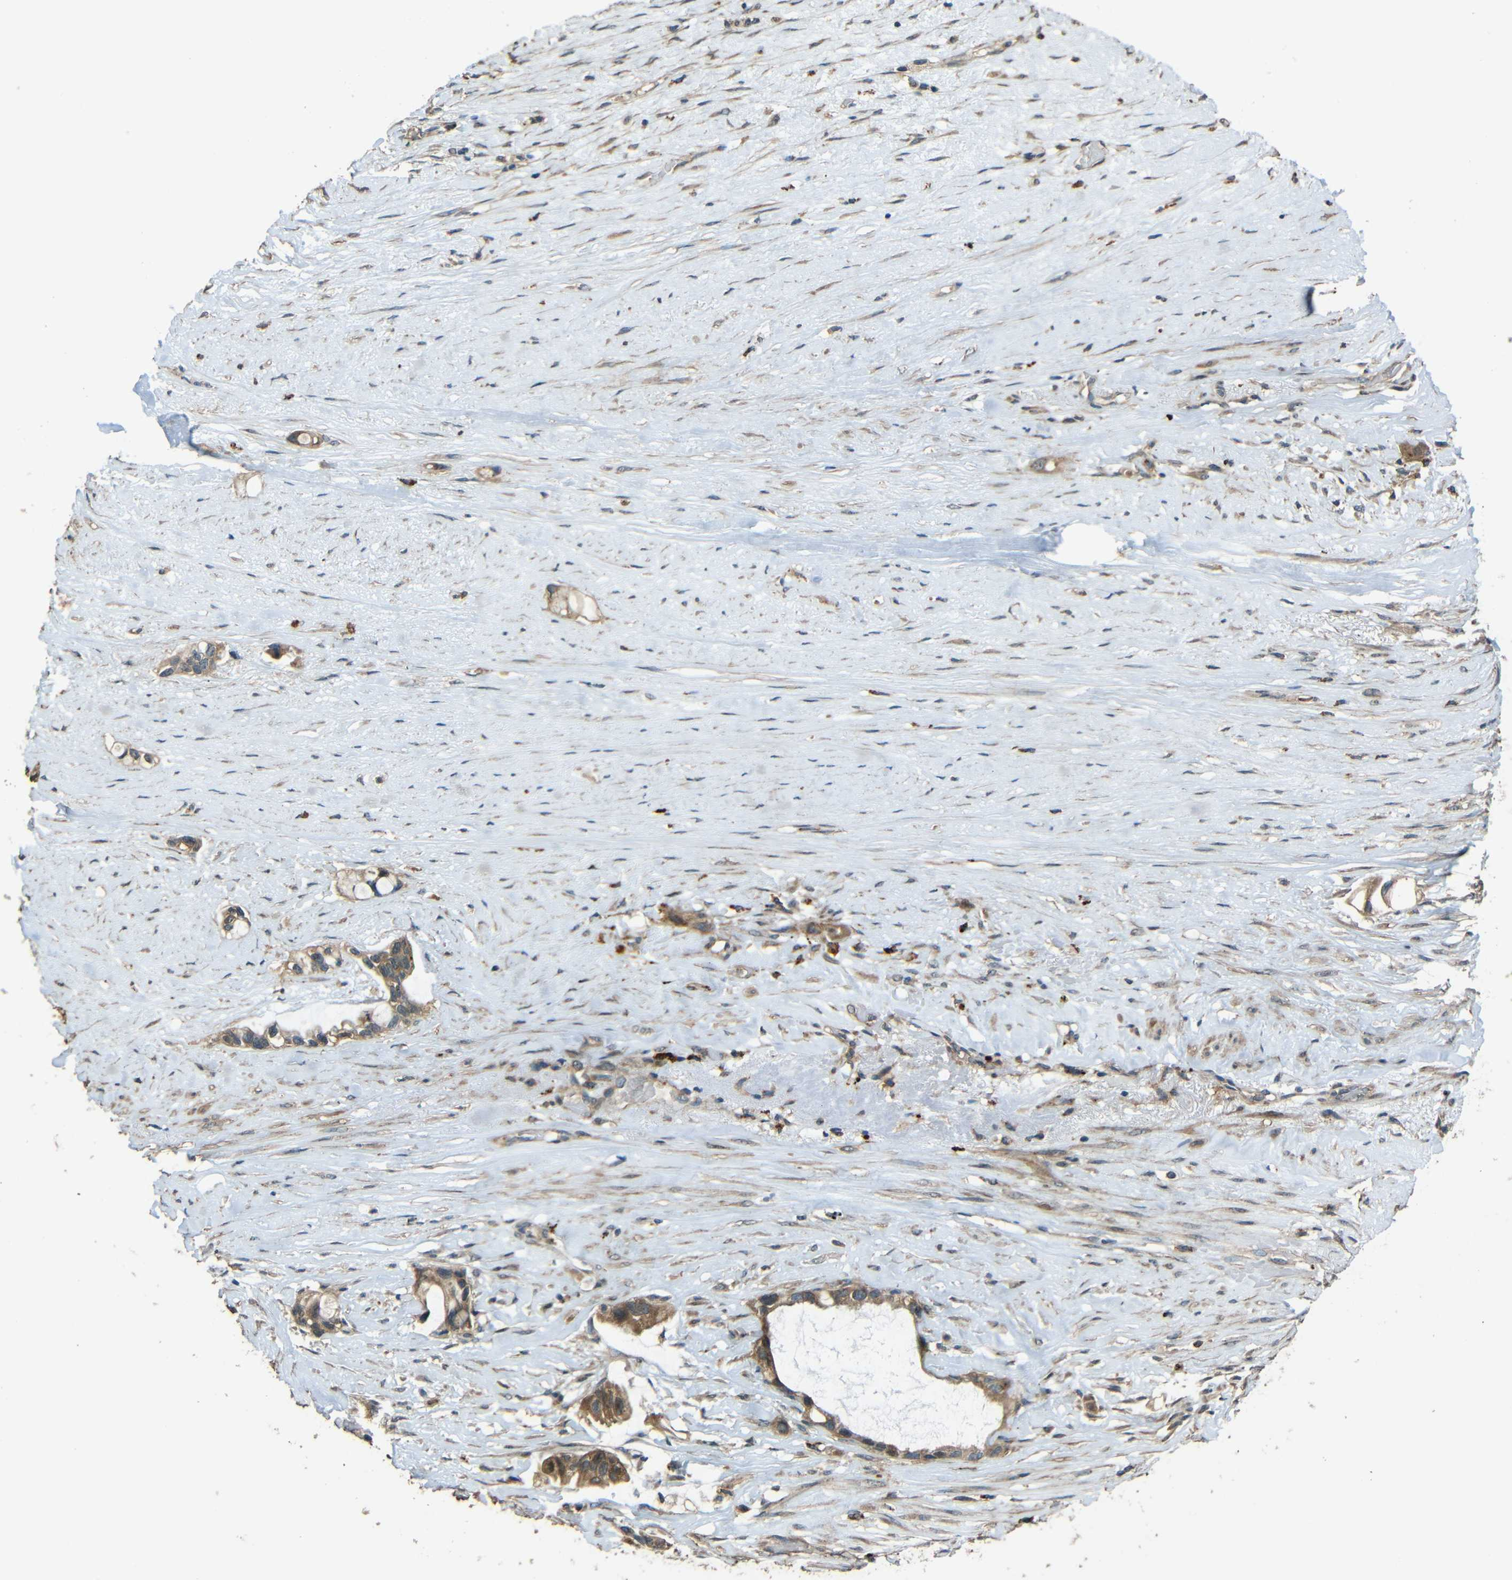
{"staining": {"intensity": "moderate", "quantity": ">75%", "location": "cytoplasmic/membranous"}, "tissue": "liver cancer", "cell_type": "Tumor cells", "image_type": "cancer", "snomed": [{"axis": "morphology", "description": "Cholangiocarcinoma"}, {"axis": "topography", "description": "Liver"}], "caption": "Protein expression analysis of human liver cancer reveals moderate cytoplasmic/membranous staining in about >75% of tumor cells. (brown staining indicates protein expression, while blue staining denotes nuclei).", "gene": "ACACA", "patient": {"sex": "female", "age": 65}}